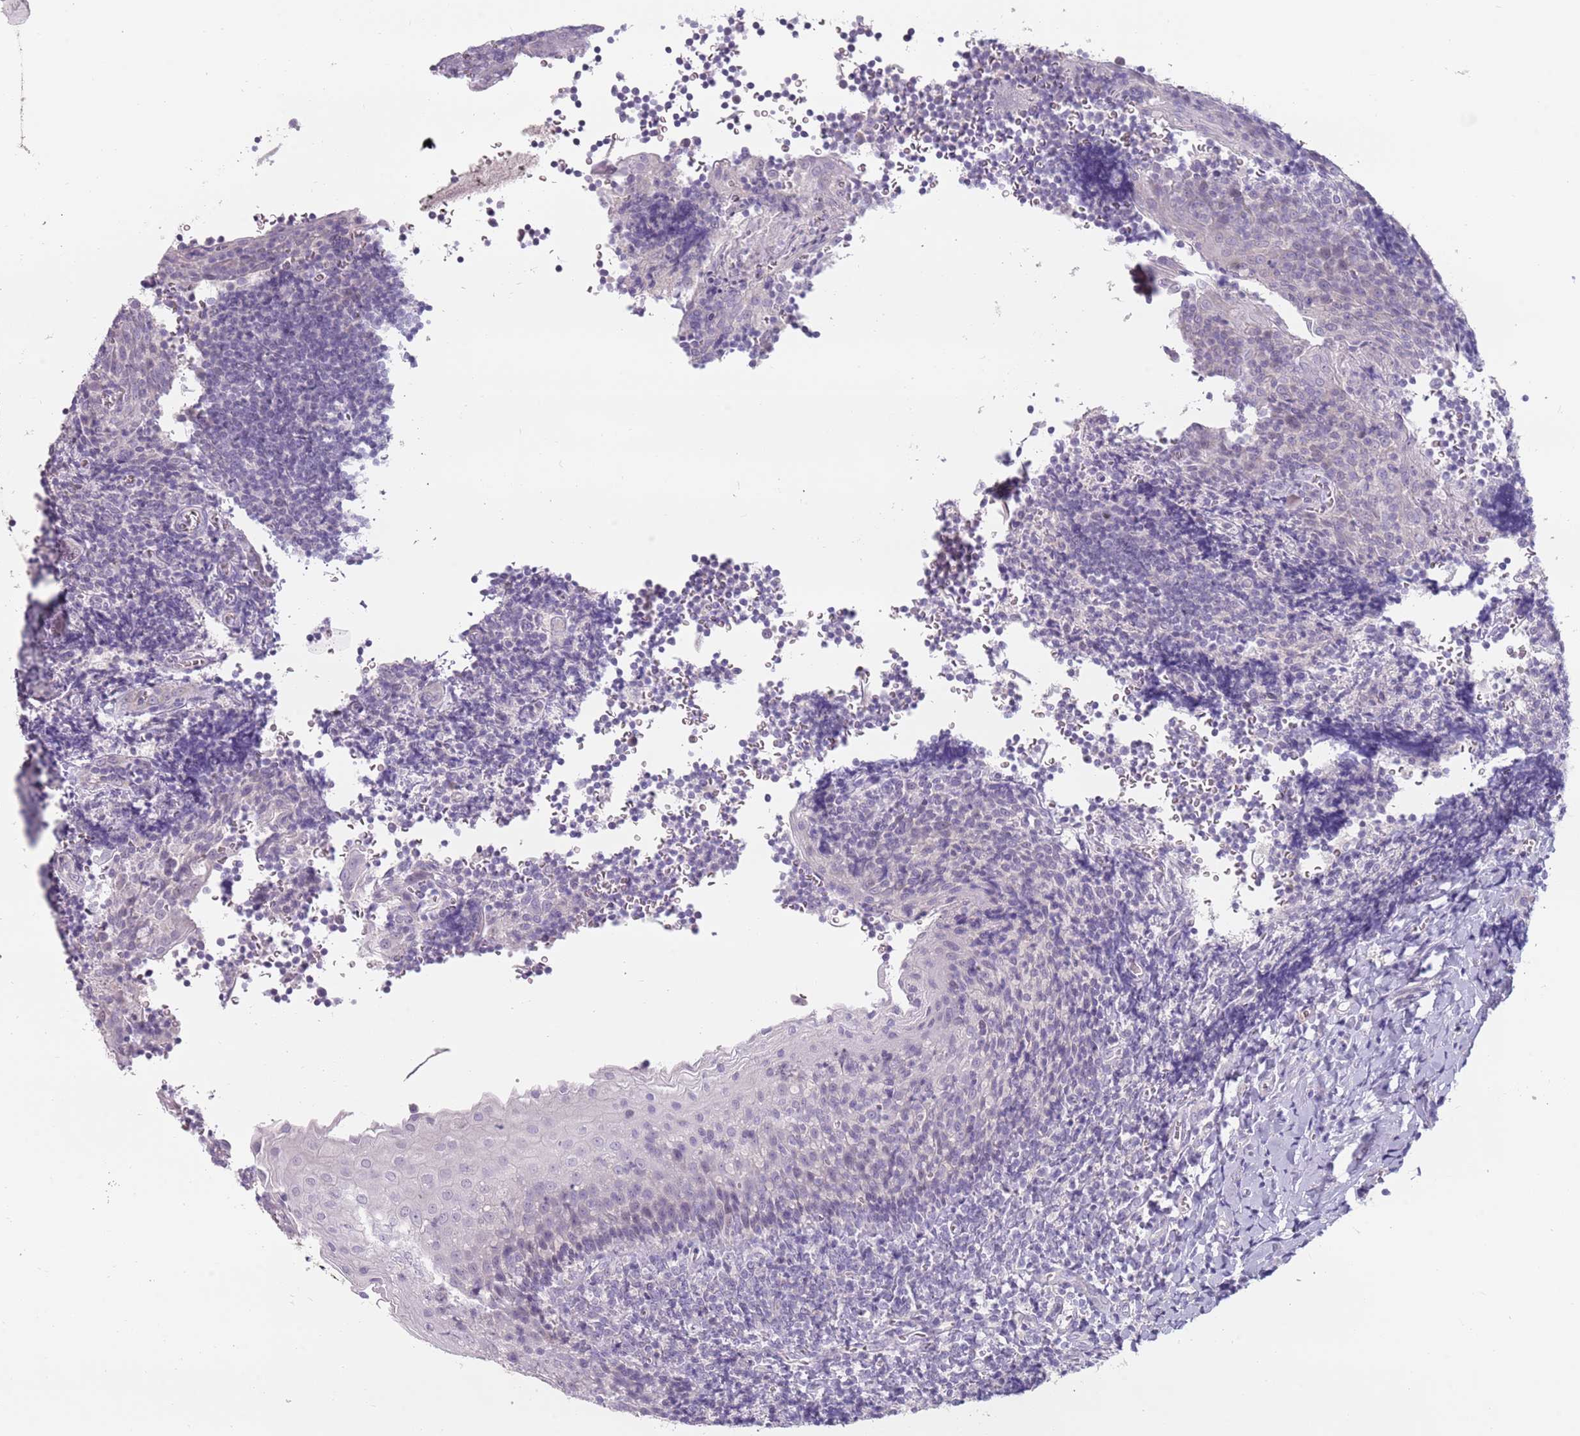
{"staining": {"intensity": "negative", "quantity": "none", "location": "none"}, "tissue": "tonsil", "cell_type": "Germinal center cells", "image_type": "normal", "snomed": [{"axis": "morphology", "description": "Normal tissue, NOS"}, {"axis": "topography", "description": "Tonsil"}], "caption": "Human tonsil stained for a protein using immunohistochemistry (IHC) demonstrates no expression in germinal center cells.", "gene": "DDX4", "patient": {"sex": "male", "age": 27}}